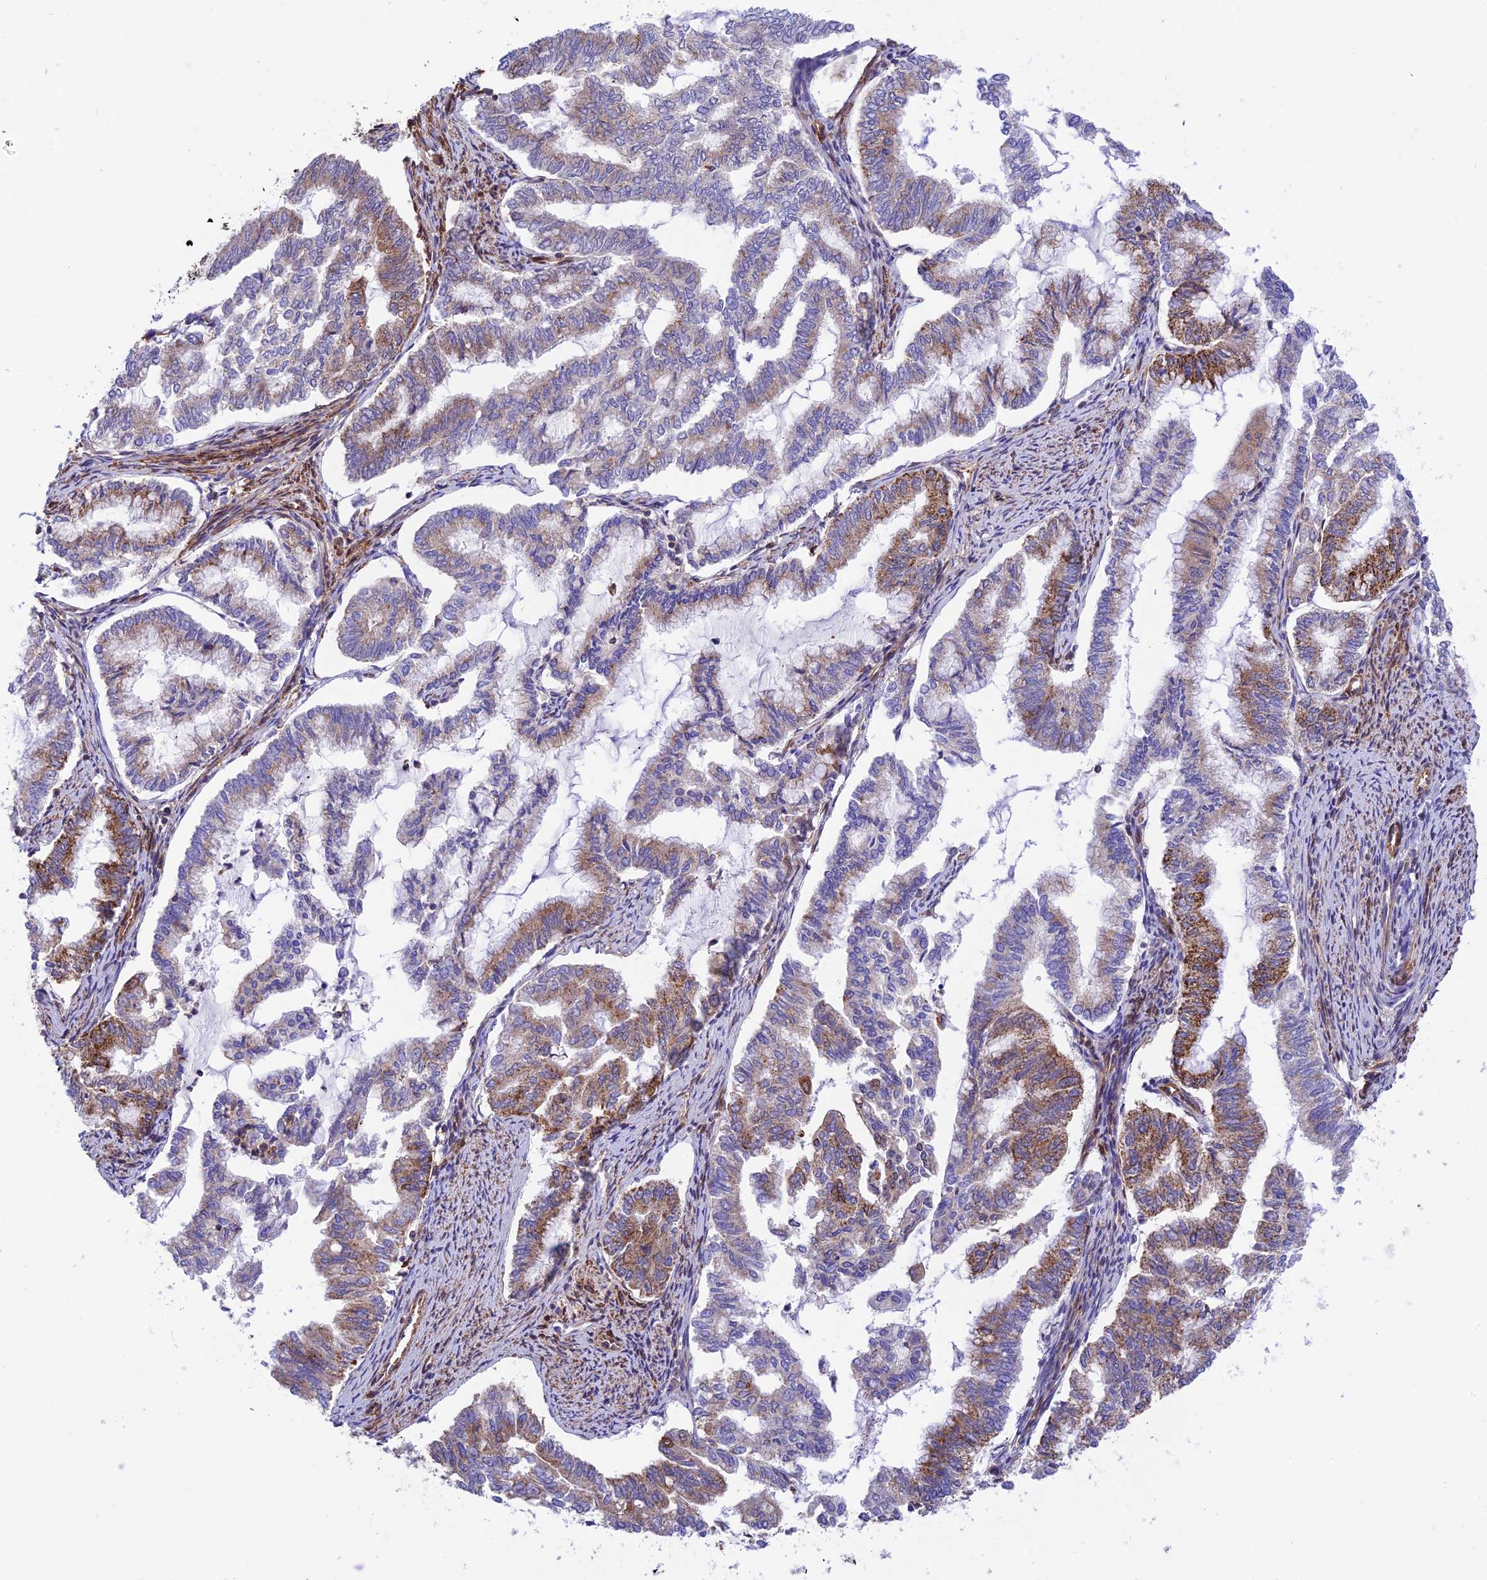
{"staining": {"intensity": "moderate", "quantity": "25%-75%", "location": "cytoplasmic/membranous"}, "tissue": "endometrial cancer", "cell_type": "Tumor cells", "image_type": "cancer", "snomed": [{"axis": "morphology", "description": "Adenocarcinoma, NOS"}, {"axis": "topography", "description": "Endometrium"}], "caption": "The immunohistochemical stain highlights moderate cytoplasmic/membranous expression in tumor cells of endometrial cancer tissue. (DAB (3,3'-diaminobenzidine) = brown stain, brightfield microscopy at high magnification).", "gene": "EVI5L", "patient": {"sex": "female", "age": 79}}